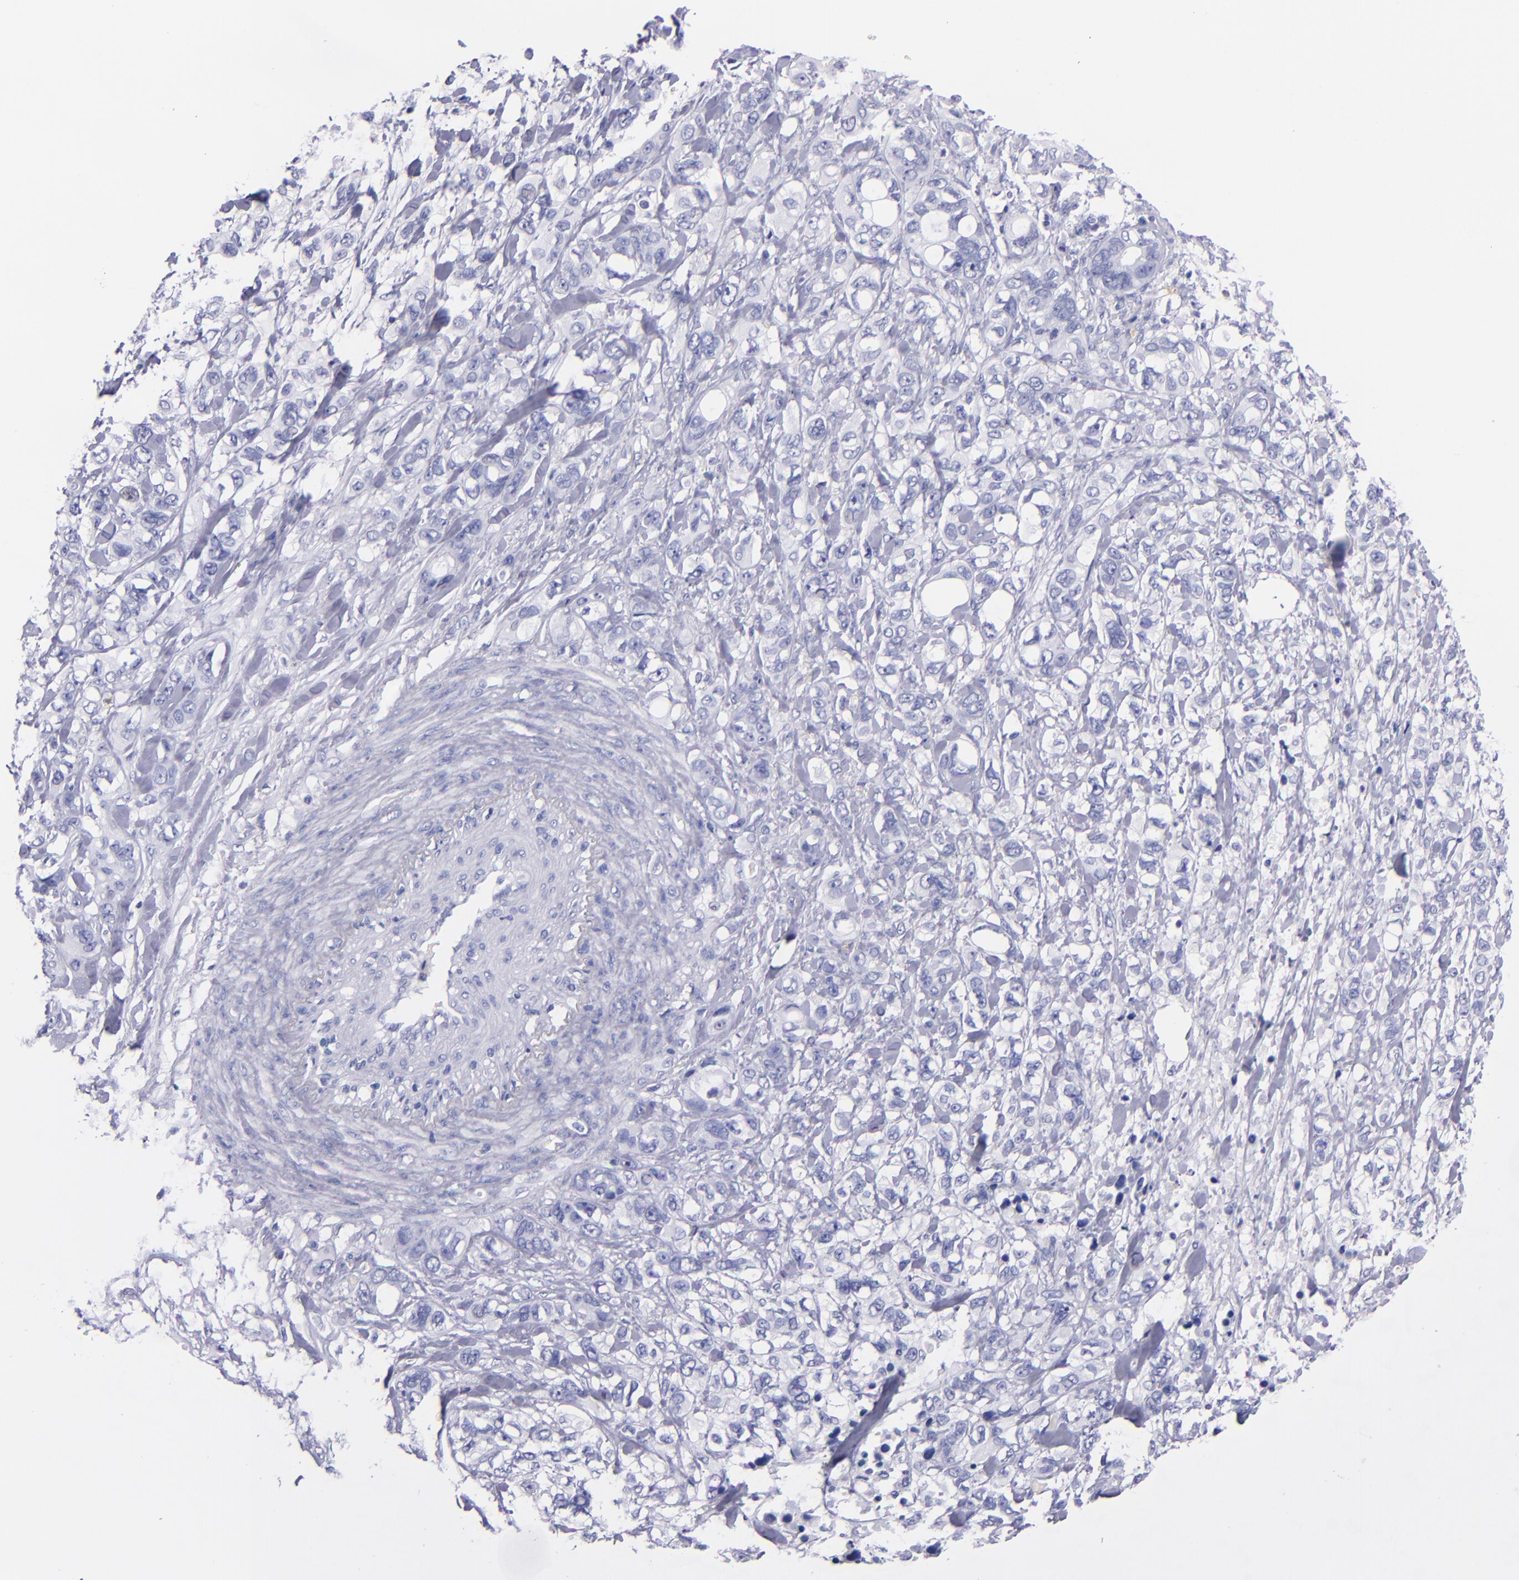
{"staining": {"intensity": "negative", "quantity": "none", "location": "none"}, "tissue": "stomach cancer", "cell_type": "Tumor cells", "image_type": "cancer", "snomed": [{"axis": "morphology", "description": "Adenocarcinoma, NOS"}, {"axis": "topography", "description": "Stomach, upper"}], "caption": "IHC of stomach cancer (adenocarcinoma) shows no positivity in tumor cells. (DAB IHC visualized using brightfield microscopy, high magnification).", "gene": "CR1", "patient": {"sex": "male", "age": 47}}